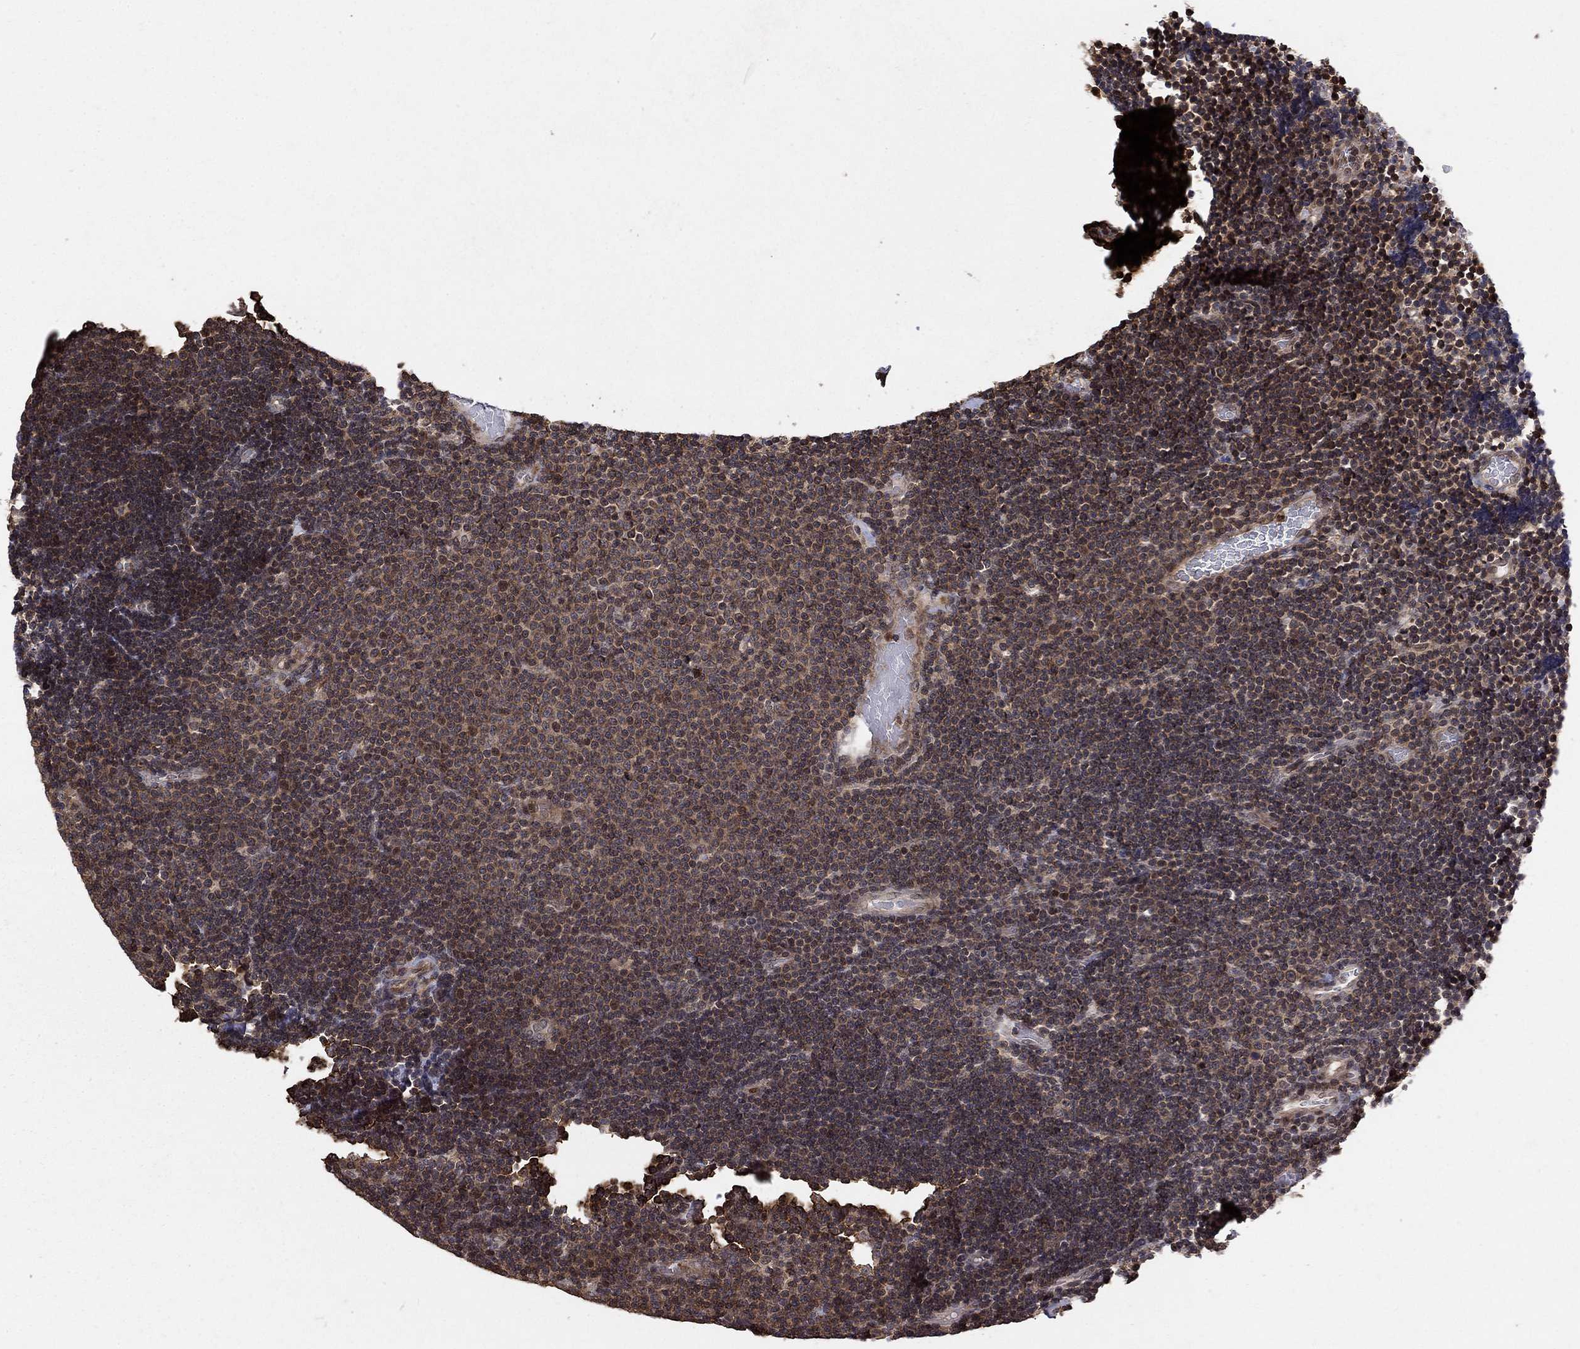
{"staining": {"intensity": "moderate", "quantity": "25%-75%", "location": "cytoplasmic/membranous"}, "tissue": "lymphoma", "cell_type": "Tumor cells", "image_type": "cancer", "snomed": [{"axis": "morphology", "description": "Malignant lymphoma, non-Hodgkin's type, Low grade"}, {"axis": "topography", "description": "Brain"}], "caption": "Immunohistochemistry (DAB (3,3'-diaminobenzidine)) staining of lymphoma demonstrates moderate cytoplasmic/membranous protein staining in about 25%-75% of tumor cells.", "gene": "CCDC66", "patient": {"sex": "female", "age": 66}}